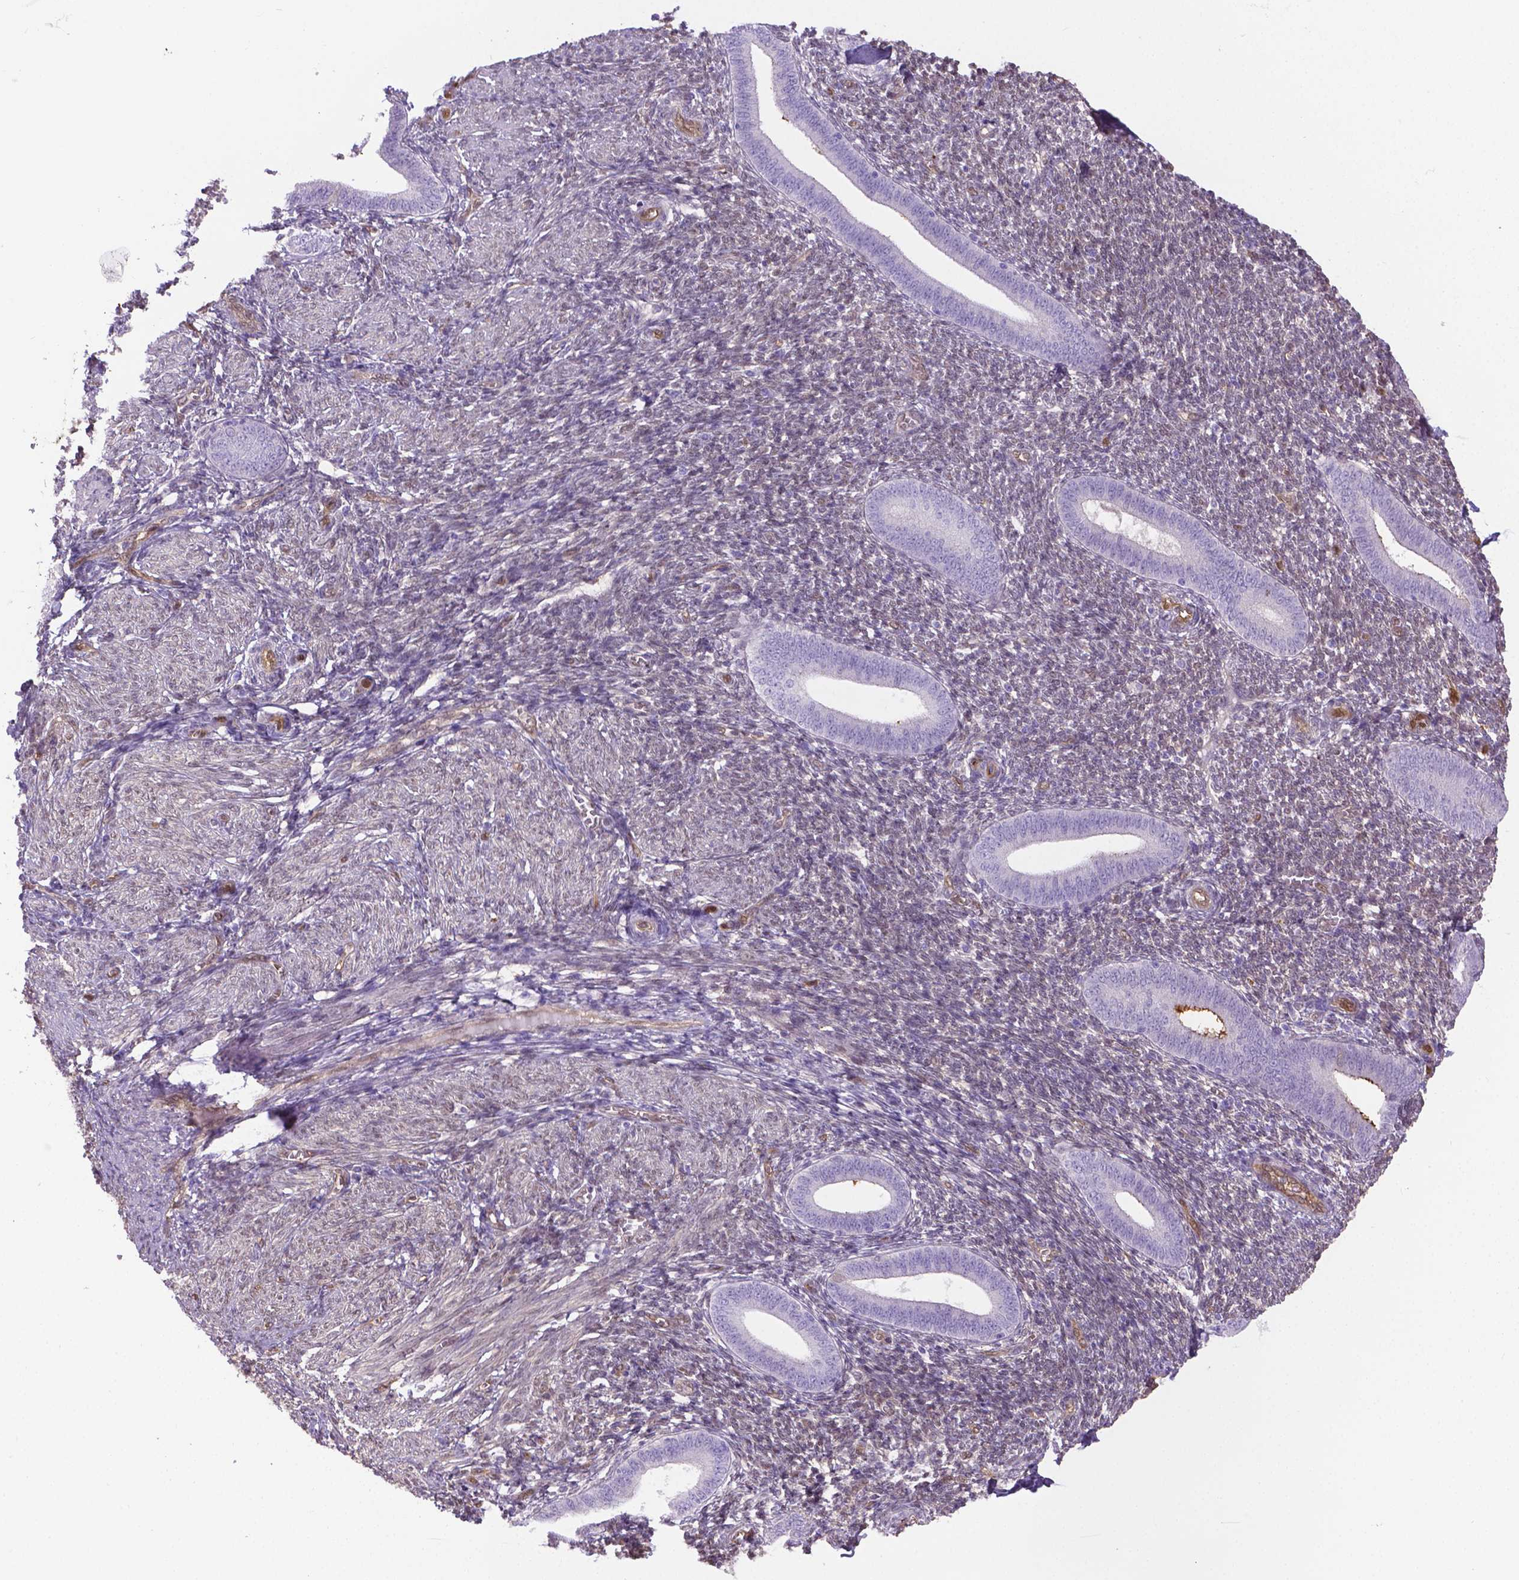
{"staining": {"intensity": "moderate", "quantity": "<25%", "location": "cytoplasmic/membranous"}, "tissue": "endometrium", "cell_type": "Cells in endometrial stroma", "image_type": "normal", "snomed": [{"axis": "morphology", "description": "Normal tissue, NOS"}, {"axis": "topography", "description": "Endometrium"}], "caption": "Approximately <25% of cells in endometrial stroma in unremarkable endometrium reveal moderate cytoplasmic/membranous protein staining as visualized by brown immunohistochemical staining.", "gene": "CLIC4", "patient": {"sex": "female", "age": 25}}